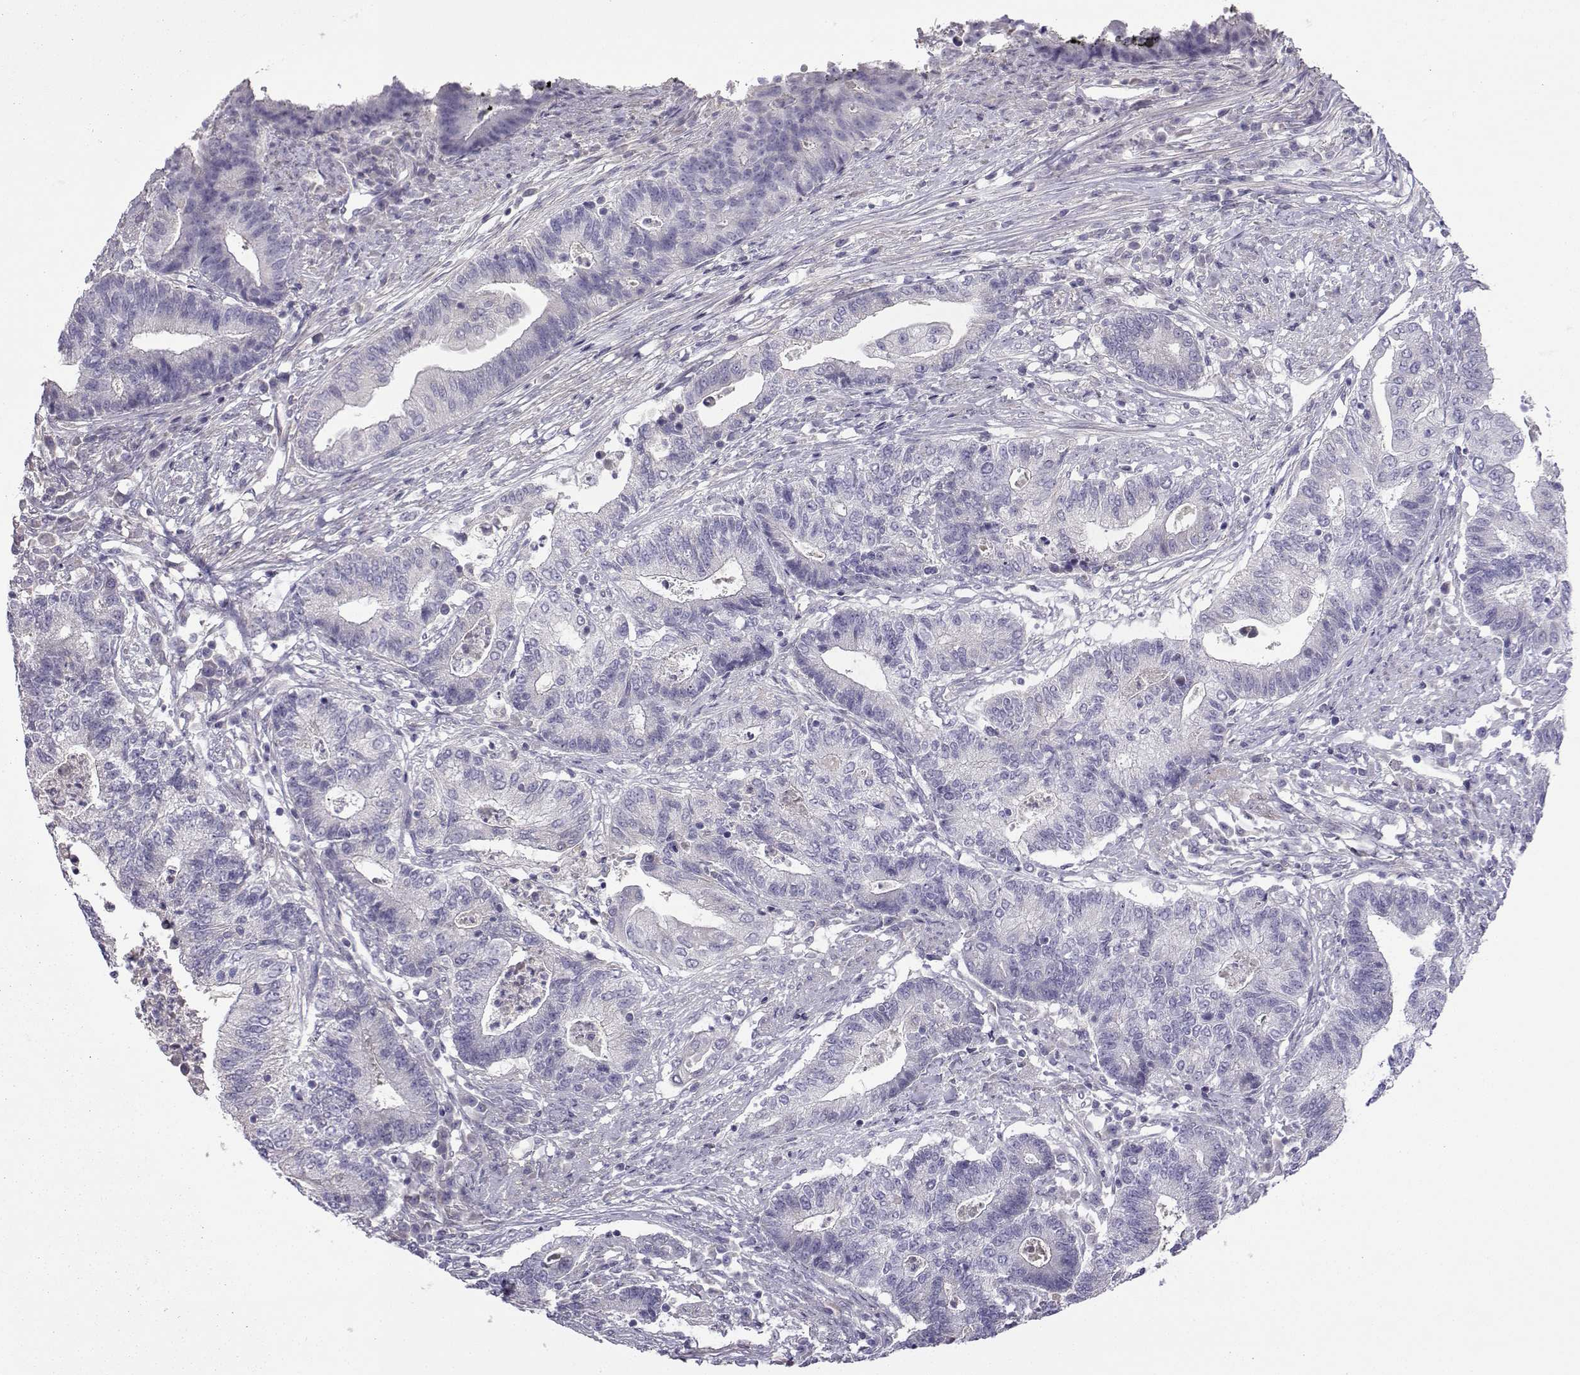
{"staining": {"intensity": "negative", "quantity": "none", "location": "none"}, "tissue": "endometrial cancer", "cell_type": "Tumor cells", "image_type": "cancer", "snomed": [{"axis": "morphology", "description": "Adenocarcinoma, NOS"}, {"axis": "topography", "description": "Uterus"}, {"axis": "topography", "description": "Endometrium"}], "caption": "Immunohistochemical staining of human endometrial cancer (adenocarcinoma) reveals no significant staining in tumor cells. (DAB (3,3'-diaminobenzidine) immunohistochemistry visualized using brightfield microscopy, high magnification).", "gene": "SPACA7", "patient": {"sex": "female", "age": 54}}